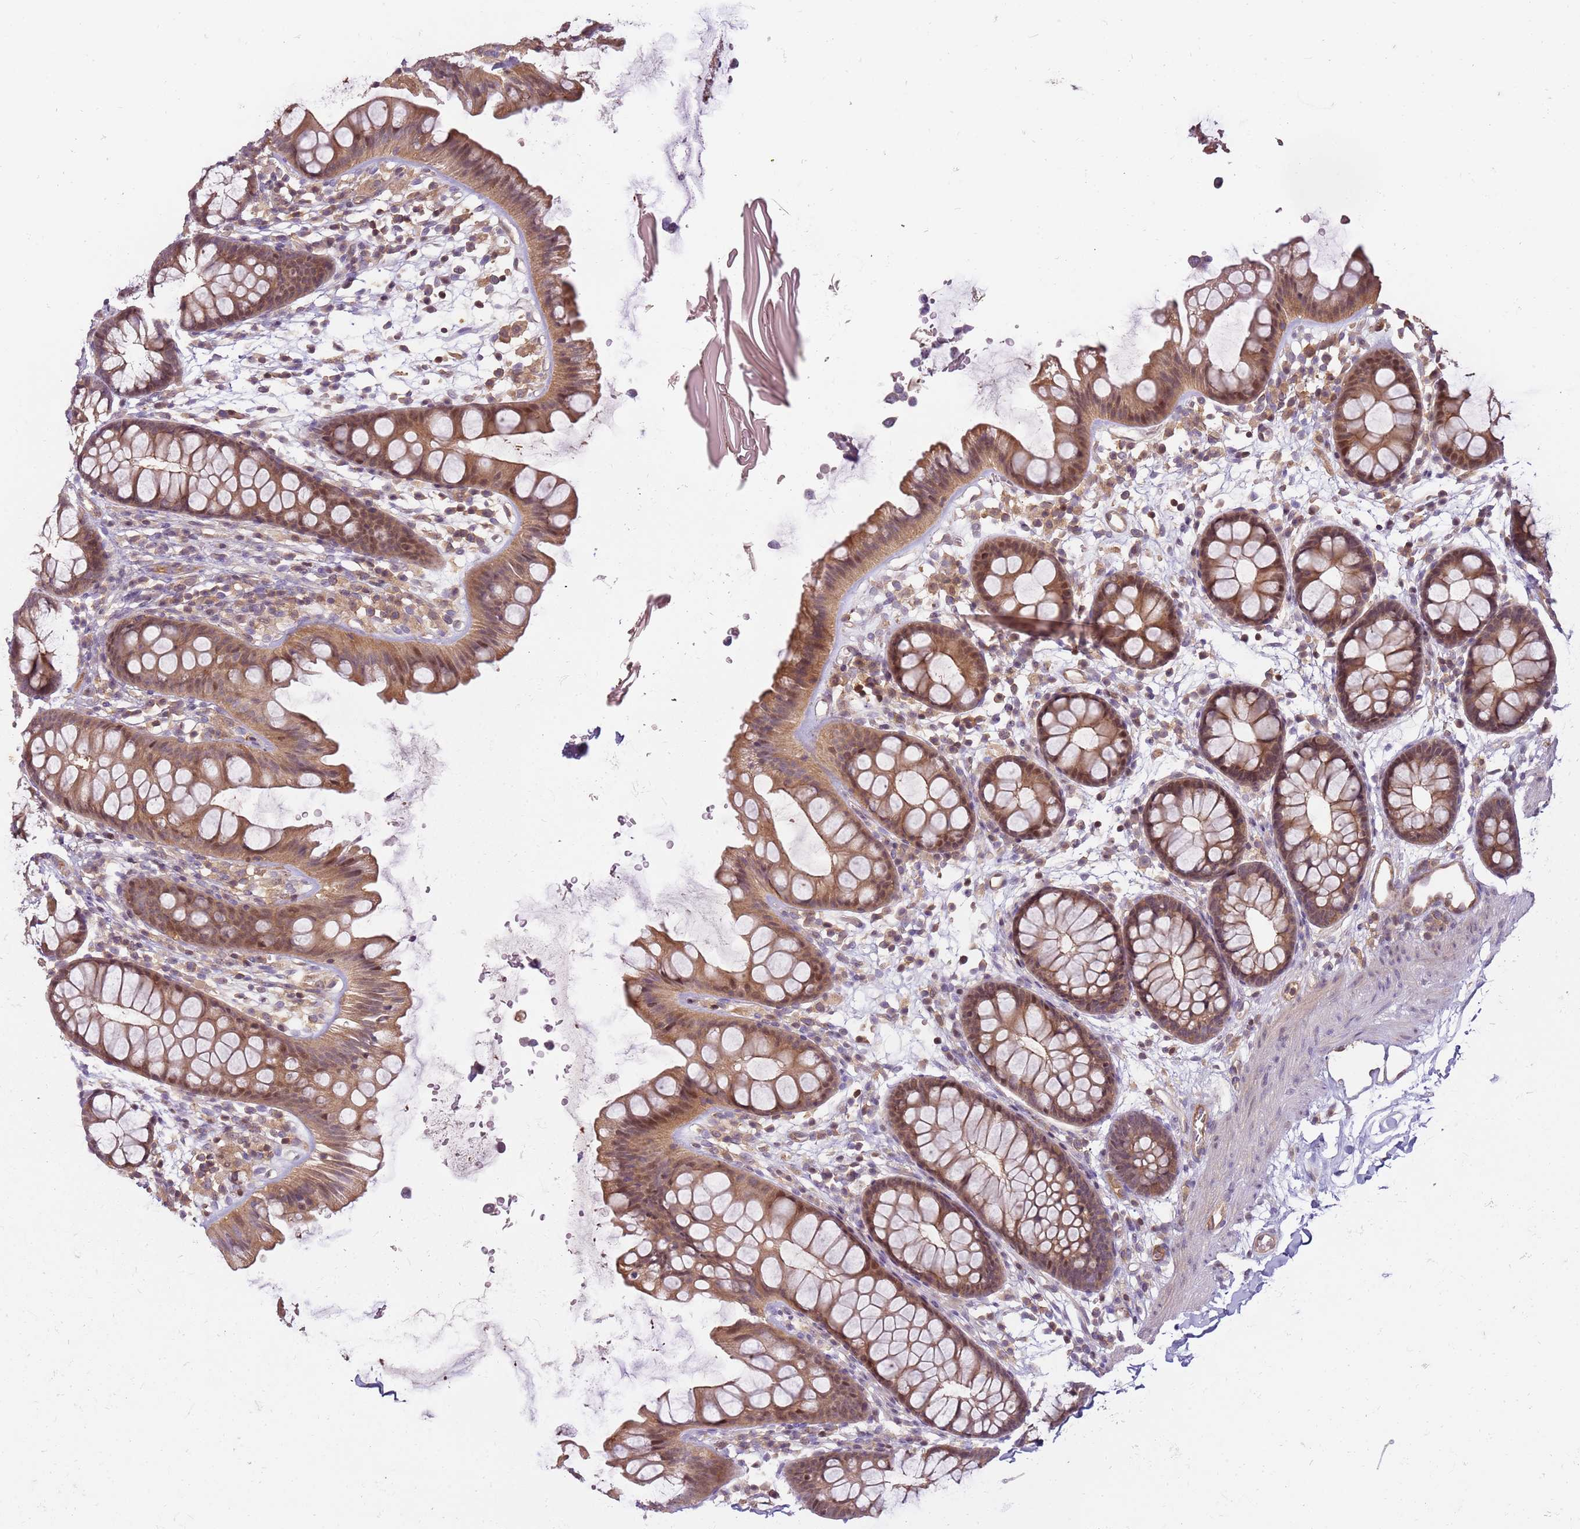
{"staining": {"intensity": "weak", "quantity": ">75%", "location": "cytoplasmic/membranous,nuclear"}, "tissue": "colon", "cell_type": "Endothelial cells", "image_type": "normal", "snomed": [{"axis": "morphology", "description": "Normal tissue, NOS"}, {"axis": "topography", "description": "Colon"}], "caption": "This histopathology image displays immunohistochemistry (IHC) staining of normal human colon, with low weak cytoplasmic/membranous,nuclear positivity in approximately >75% of endothelial cells.", "gene": "GSTO2", "patient": {"sex": "female", "age": 62}}